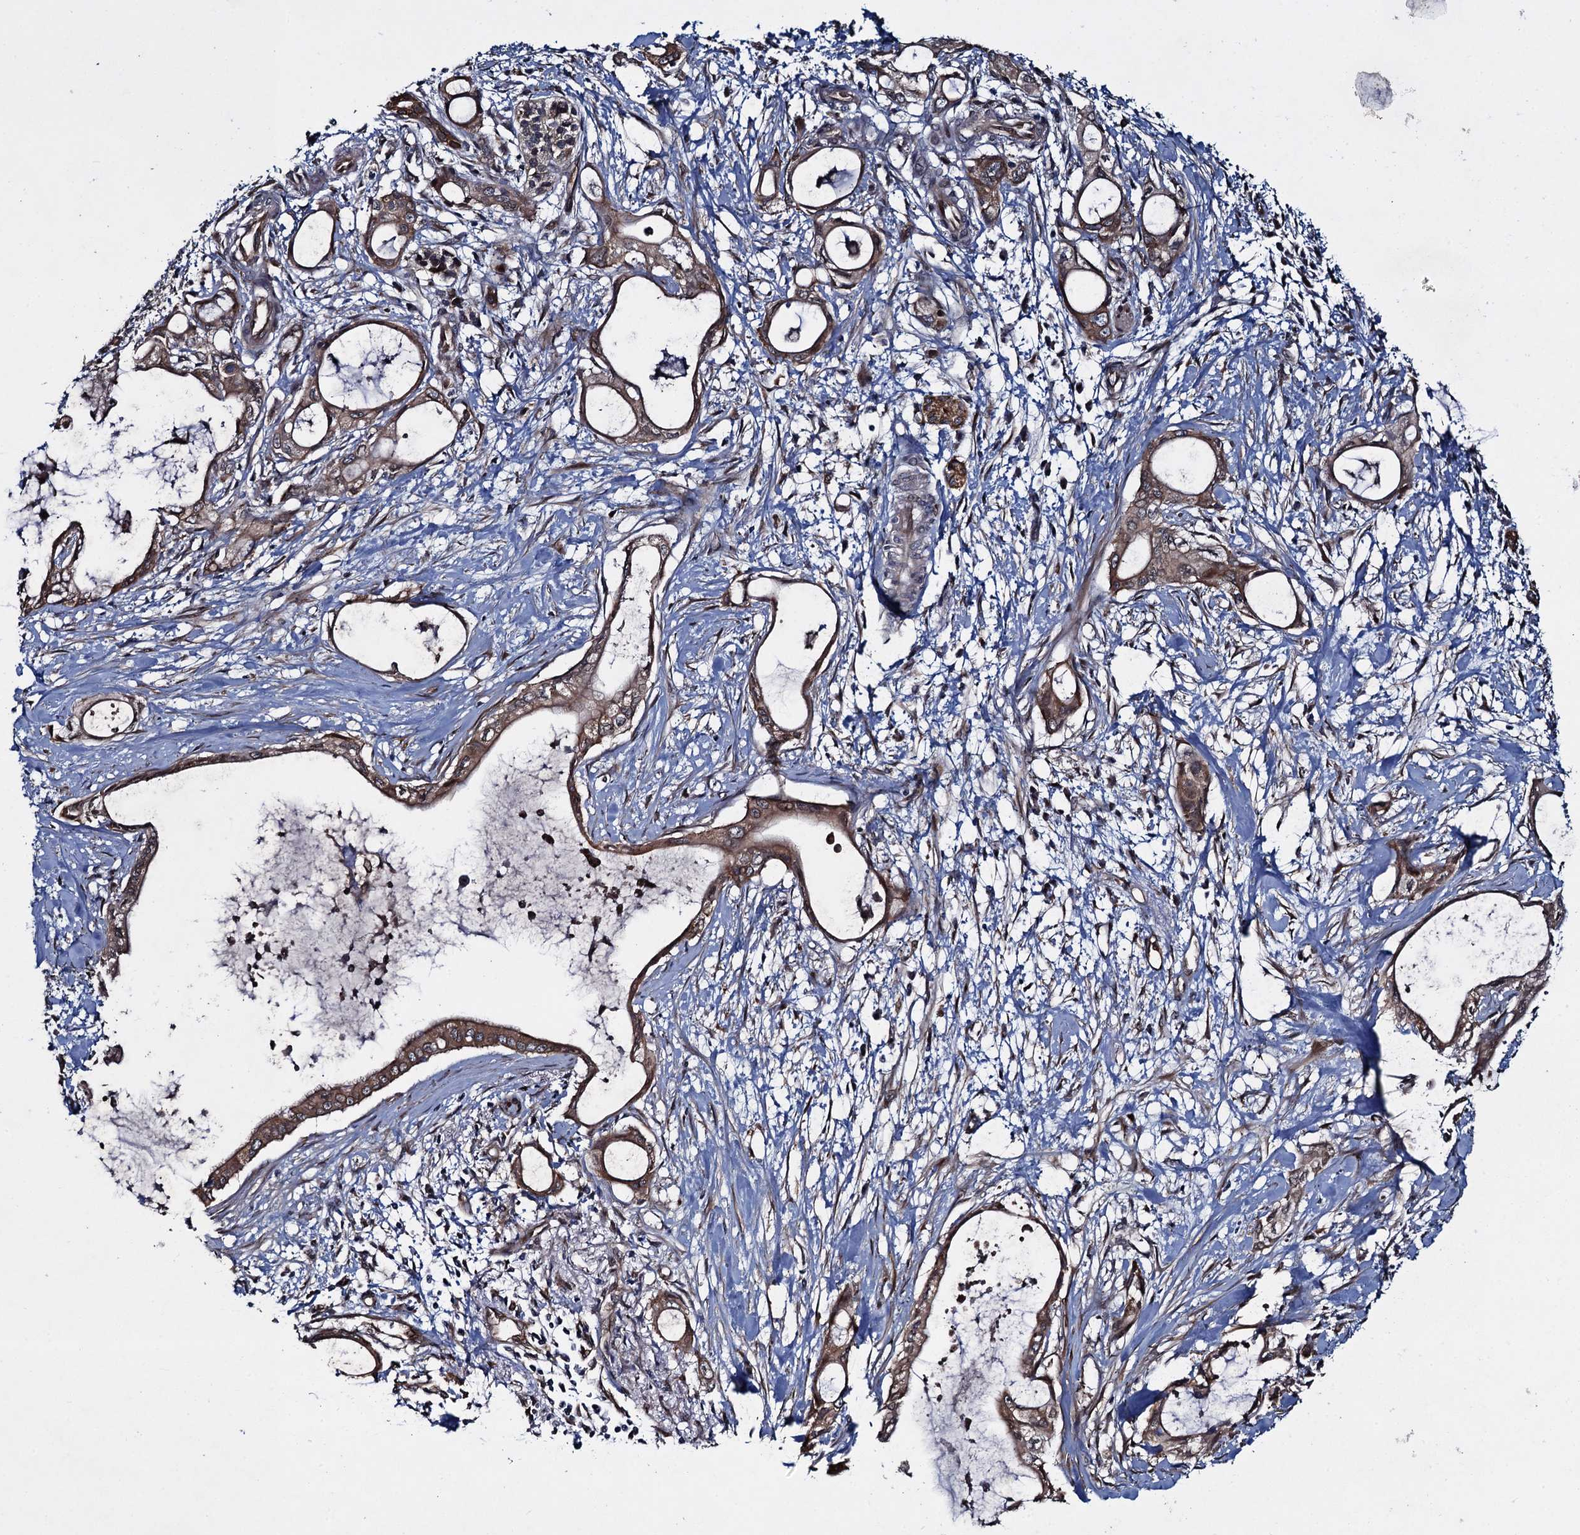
{"staining": {"intensity": "moderate", "quantity": ">75%", "location": "cytoplasmic/membranous,nuclear"}, "tissue": "pancreatic cancer", "cell_type": "Tumor cells", "image_type": "cancer", "snomed": [{"axis": "morphology", "description": "Adenocarcinoma, NOS"}, {"axis": "topography", "description": "Pancreas"}], "caption": "This photomicrograph demonstrates pancreatic cancer stained with immunohistochemistry (IHC) to label a protein in brown. The cytoplasmic/membranous and nuclear of tumor cells show moderate positivity for the protein. Nuclei are counter-stained blue.", "gene": "EVX2", "patient": {"sex": "male", "age": 72}}